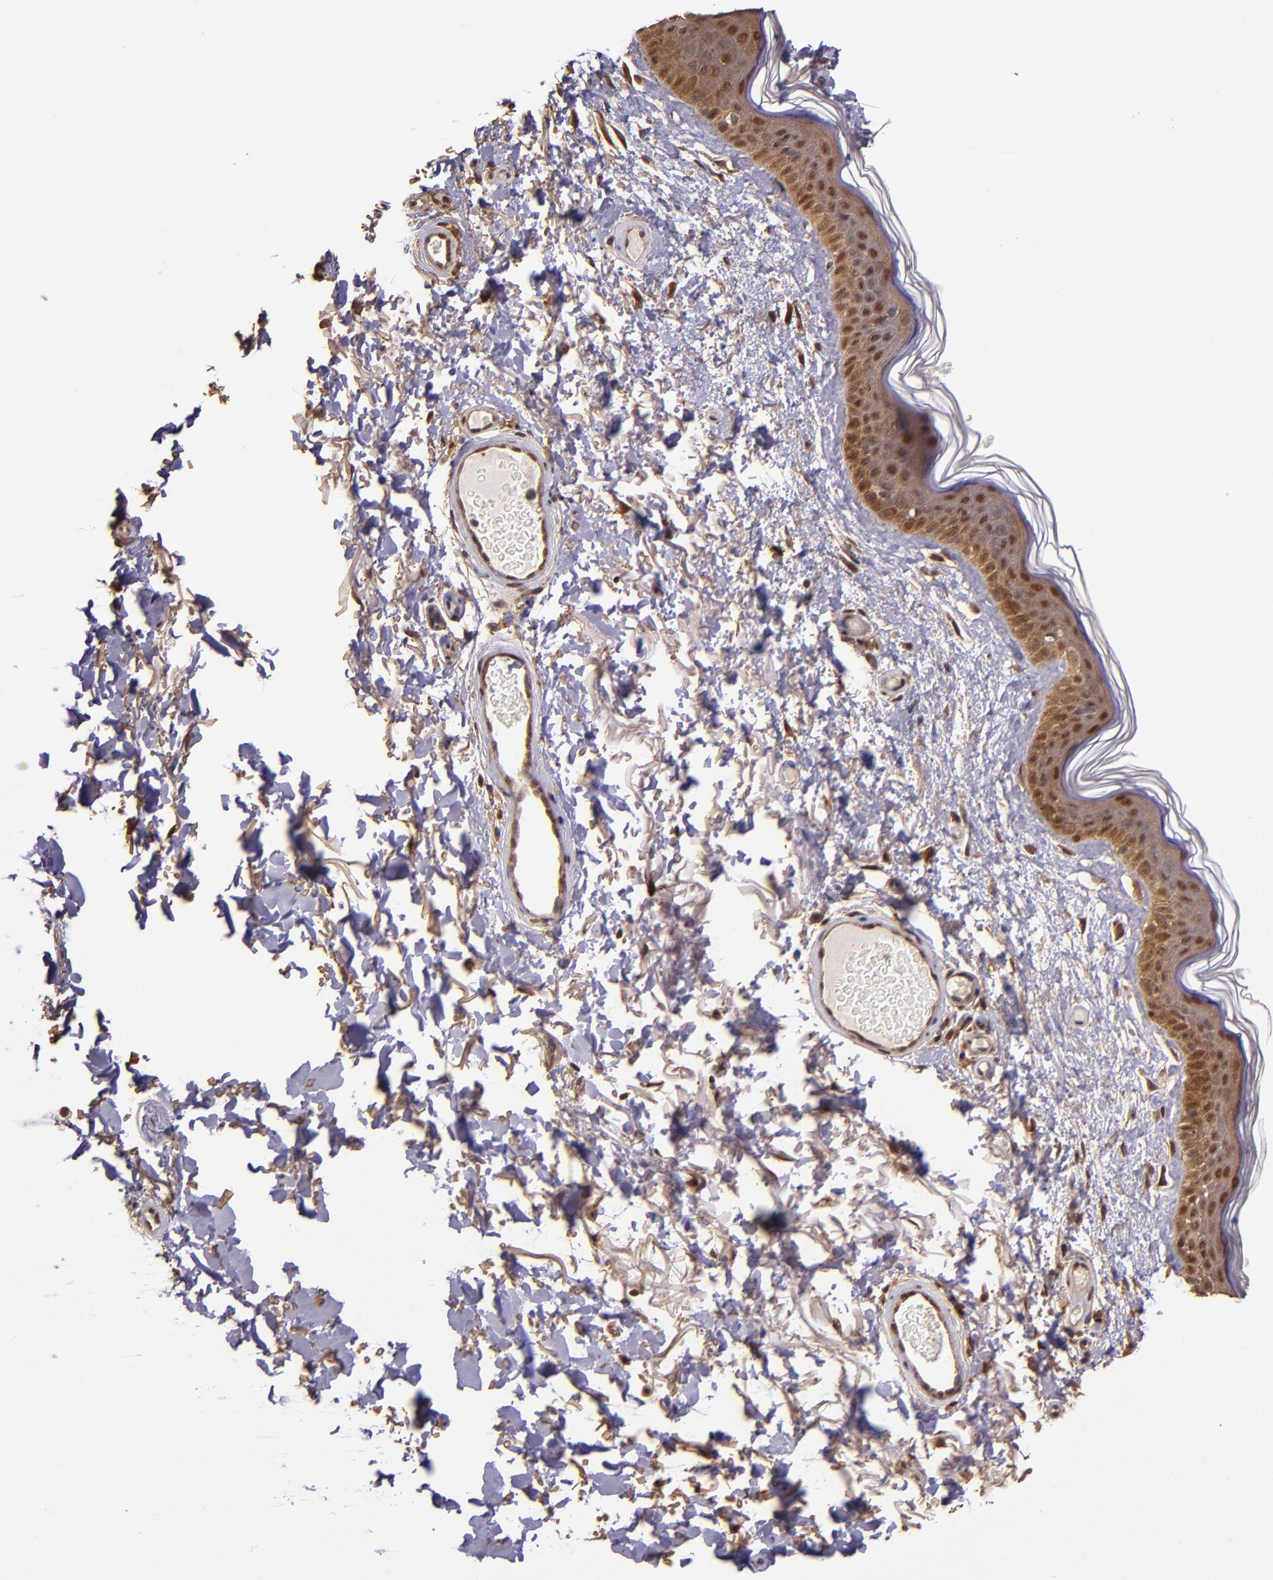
{"staining": {"intensity": "moderate", "quantity": ">75%", "location": "cytoplasmic/membranous,nuclear"}, "tissue": "skin", "cell_type": "Fibroblasts", "image_type": "normal", "snomed": [{"axis": "morphology", "description": "Normal tissue, NOS"}, {"axis": "topography", "description": "Skin"}], "caption": "Human skin stained with a brown dye reveals moderate cytoplasmic/membranous,nuclear positive positivity in about >75% of fibroblasts.", "gene": "STAT6", "patient": {"sex": "male", "age": 63}}